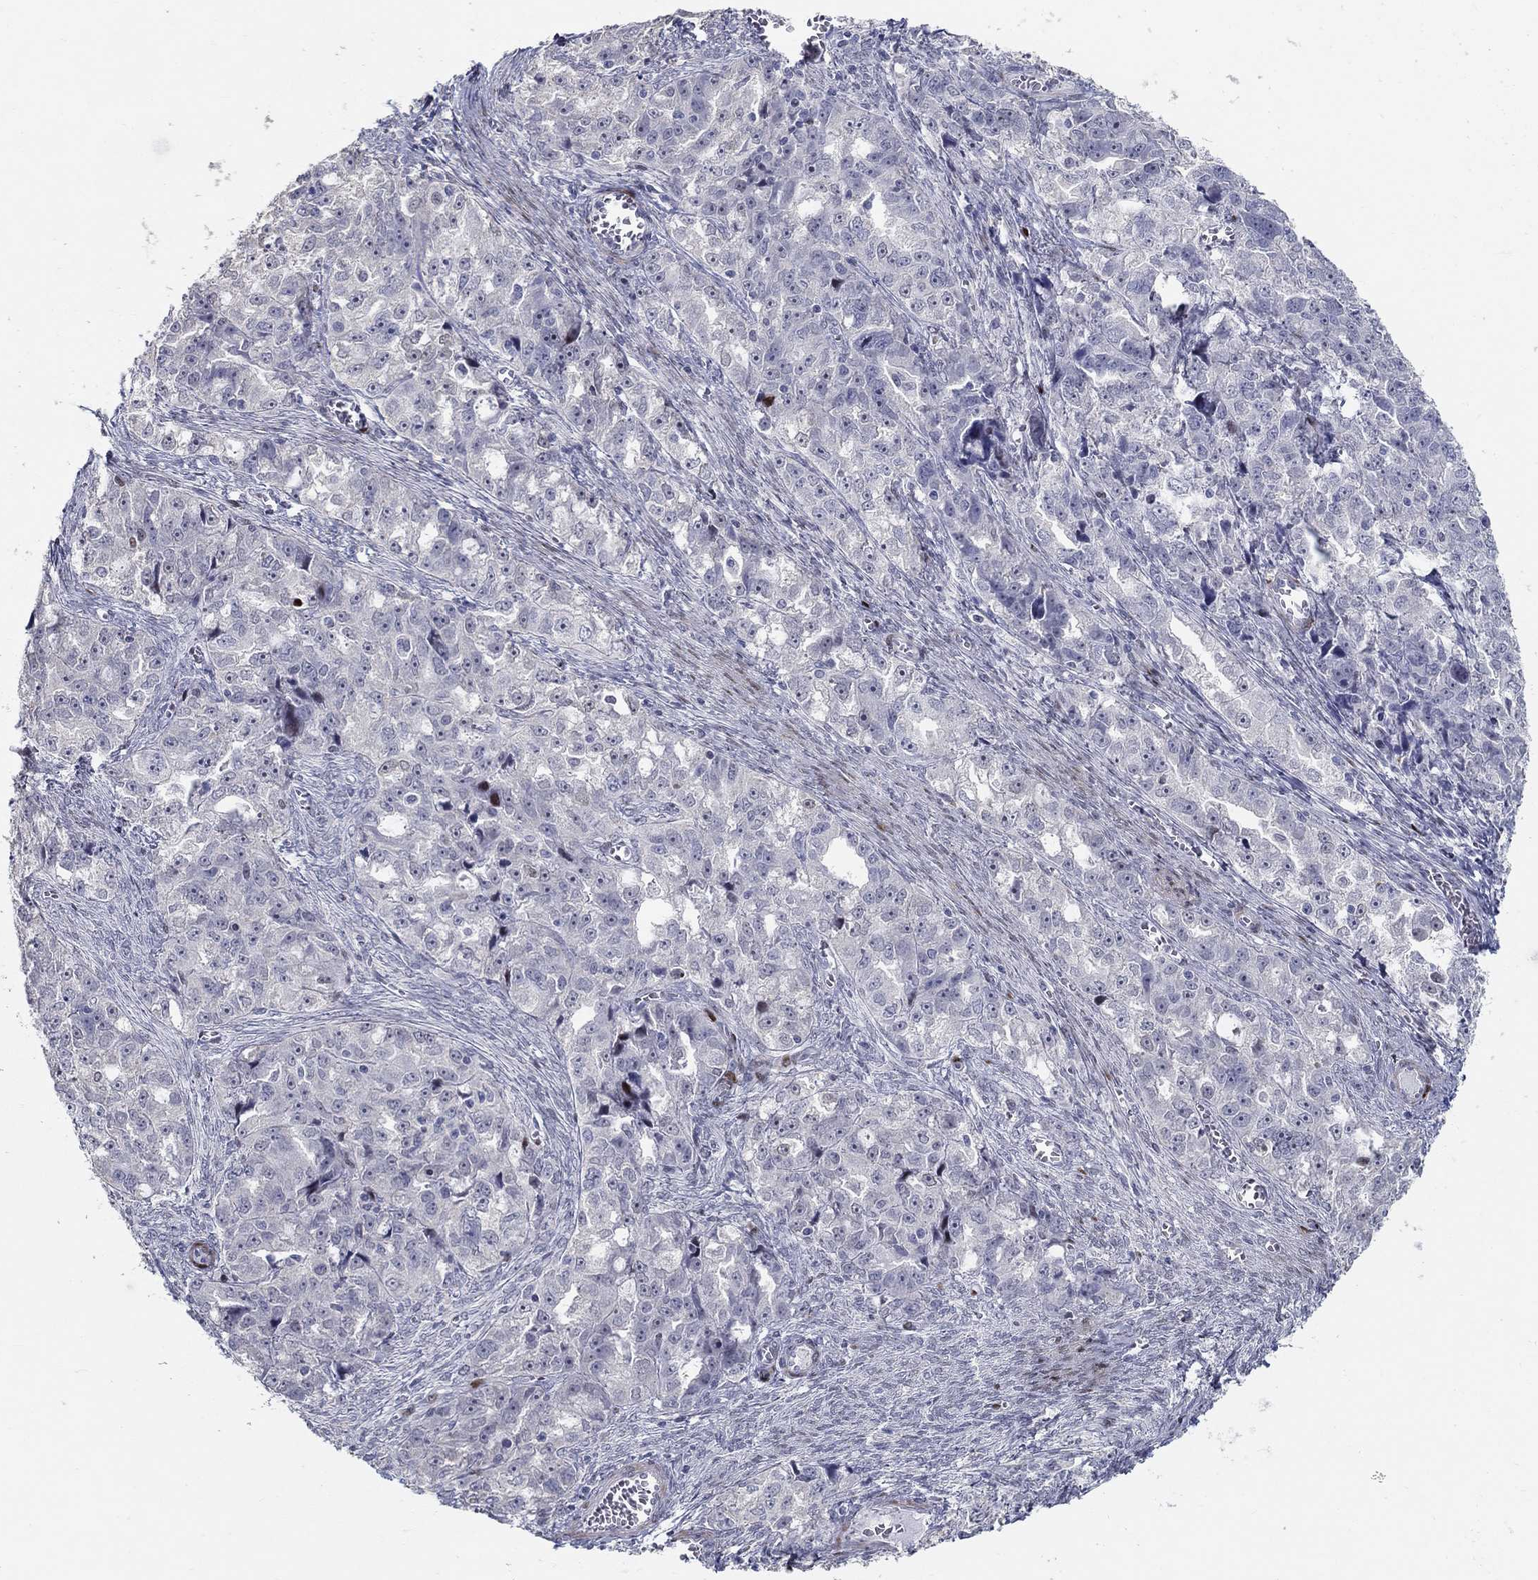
{"staining": {"intensity": "negative", "quantity": "none", "location": "none"}, "tissue": "ovarian cancer", "cell_type": "Tumor cells", "image_type": "cancer", "snomed": [{"axis": "morphology", "description": "Cystadenocarcinoma, serous, NOS"}, {"axis": "topography", "description": "Ovary"}], "caption": "Immunohistochemistry image of serous cystadenocarcinoma (ovarian) stained for a protein (brown), which shows no expression in tumor cells. (IHC, brightfield microscopy, high magnification).", "gene": "RAPGEF5", "patient": {"sex": "female", "age": 51}}